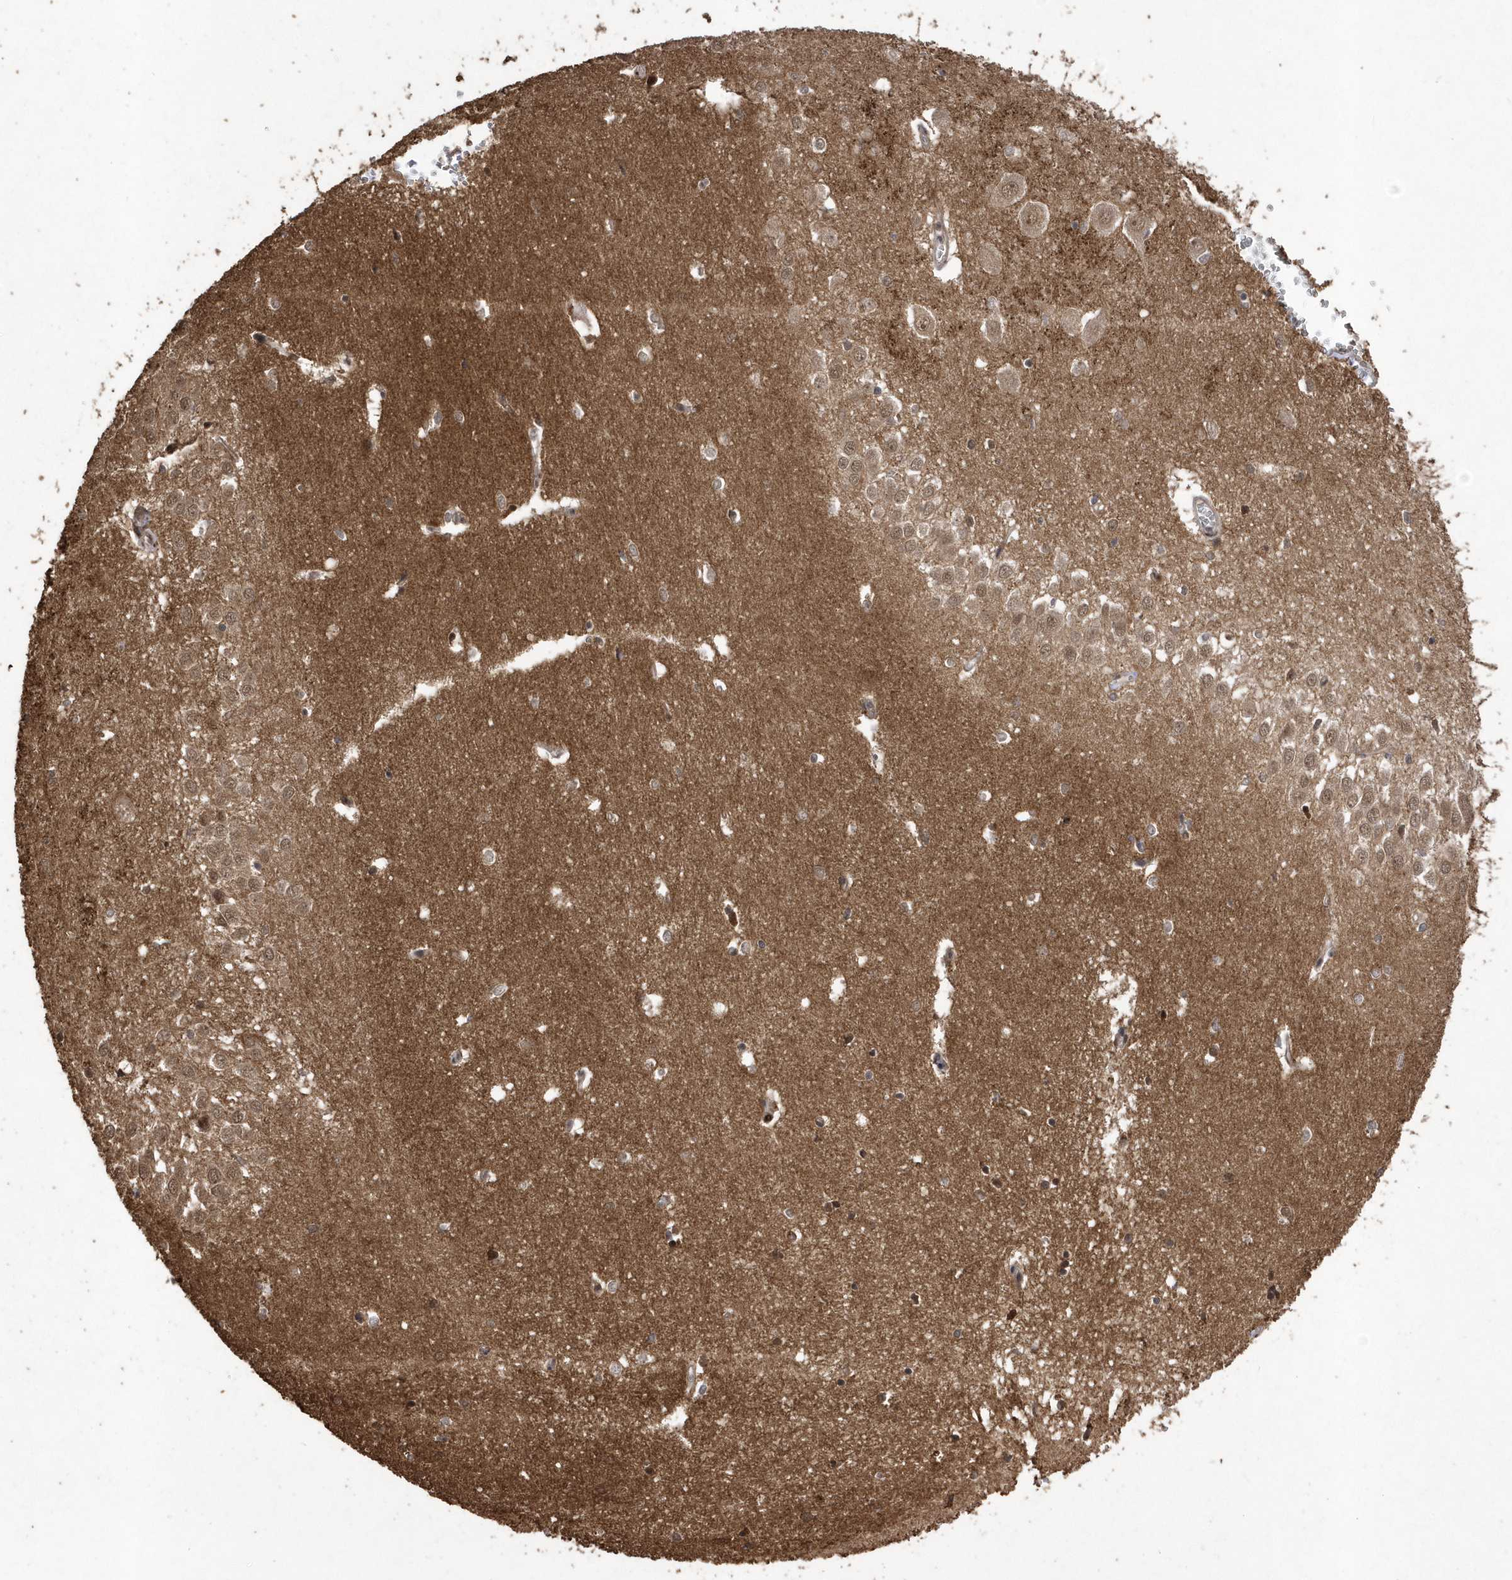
{"staining": {"intensity": "moderate", "quantity": "<25%", "location": "nuclear"}, "tissue": "hippocampus", "cell_type": "Glial cells", "image_type": "normal", "snomed": [{"axis": "morphology", "description": "Normal tissue, NOS"}, {"axis": "topography", "description": "Hippocampus"}], "caption": "Approximately <25% of glial cells in unremarkable hippocampus show moderate nuclear protein expression as visualized by brown immunohistochemical staining.", "gene": "INTS12", "patient": {"sex": "female", "age": 64}}